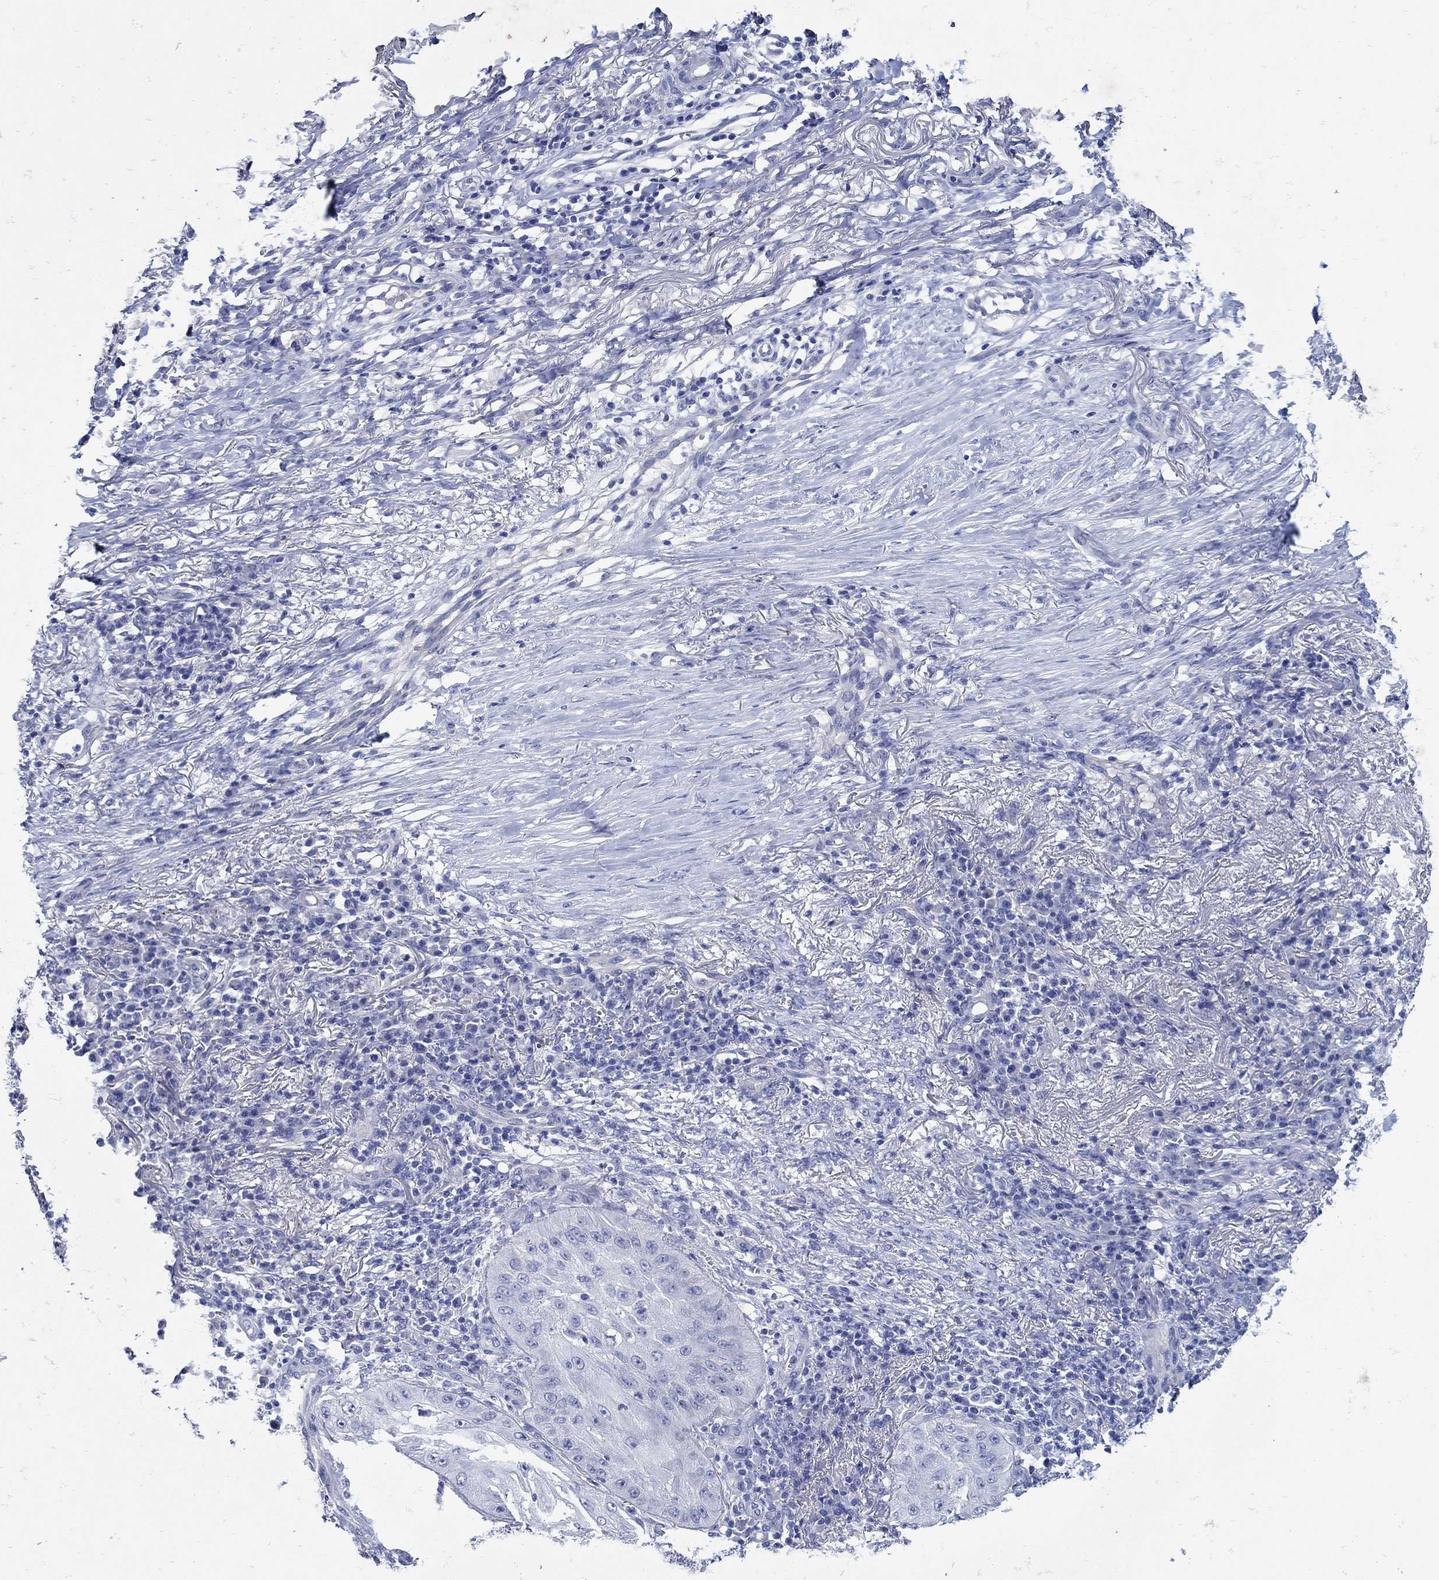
{"staining": {"intensity": "negative", "quantity": "none", "location": "none"}, "tissue": "skin cancer", "cell_type": "Tumor cells", "image_type": "cancer", "snomed": [{"axis": "morphology", "description": "Squamous cell carcinoma, NOS"}, {"axis": "topography", "description": "Skin"}], "caption": "Immunohistochemical staining of human skin squamous cell carcinoma reveals no significant staining in tumor cells.", "gene": "NOS1", "patient": {"sex": "male", "age": 70}}